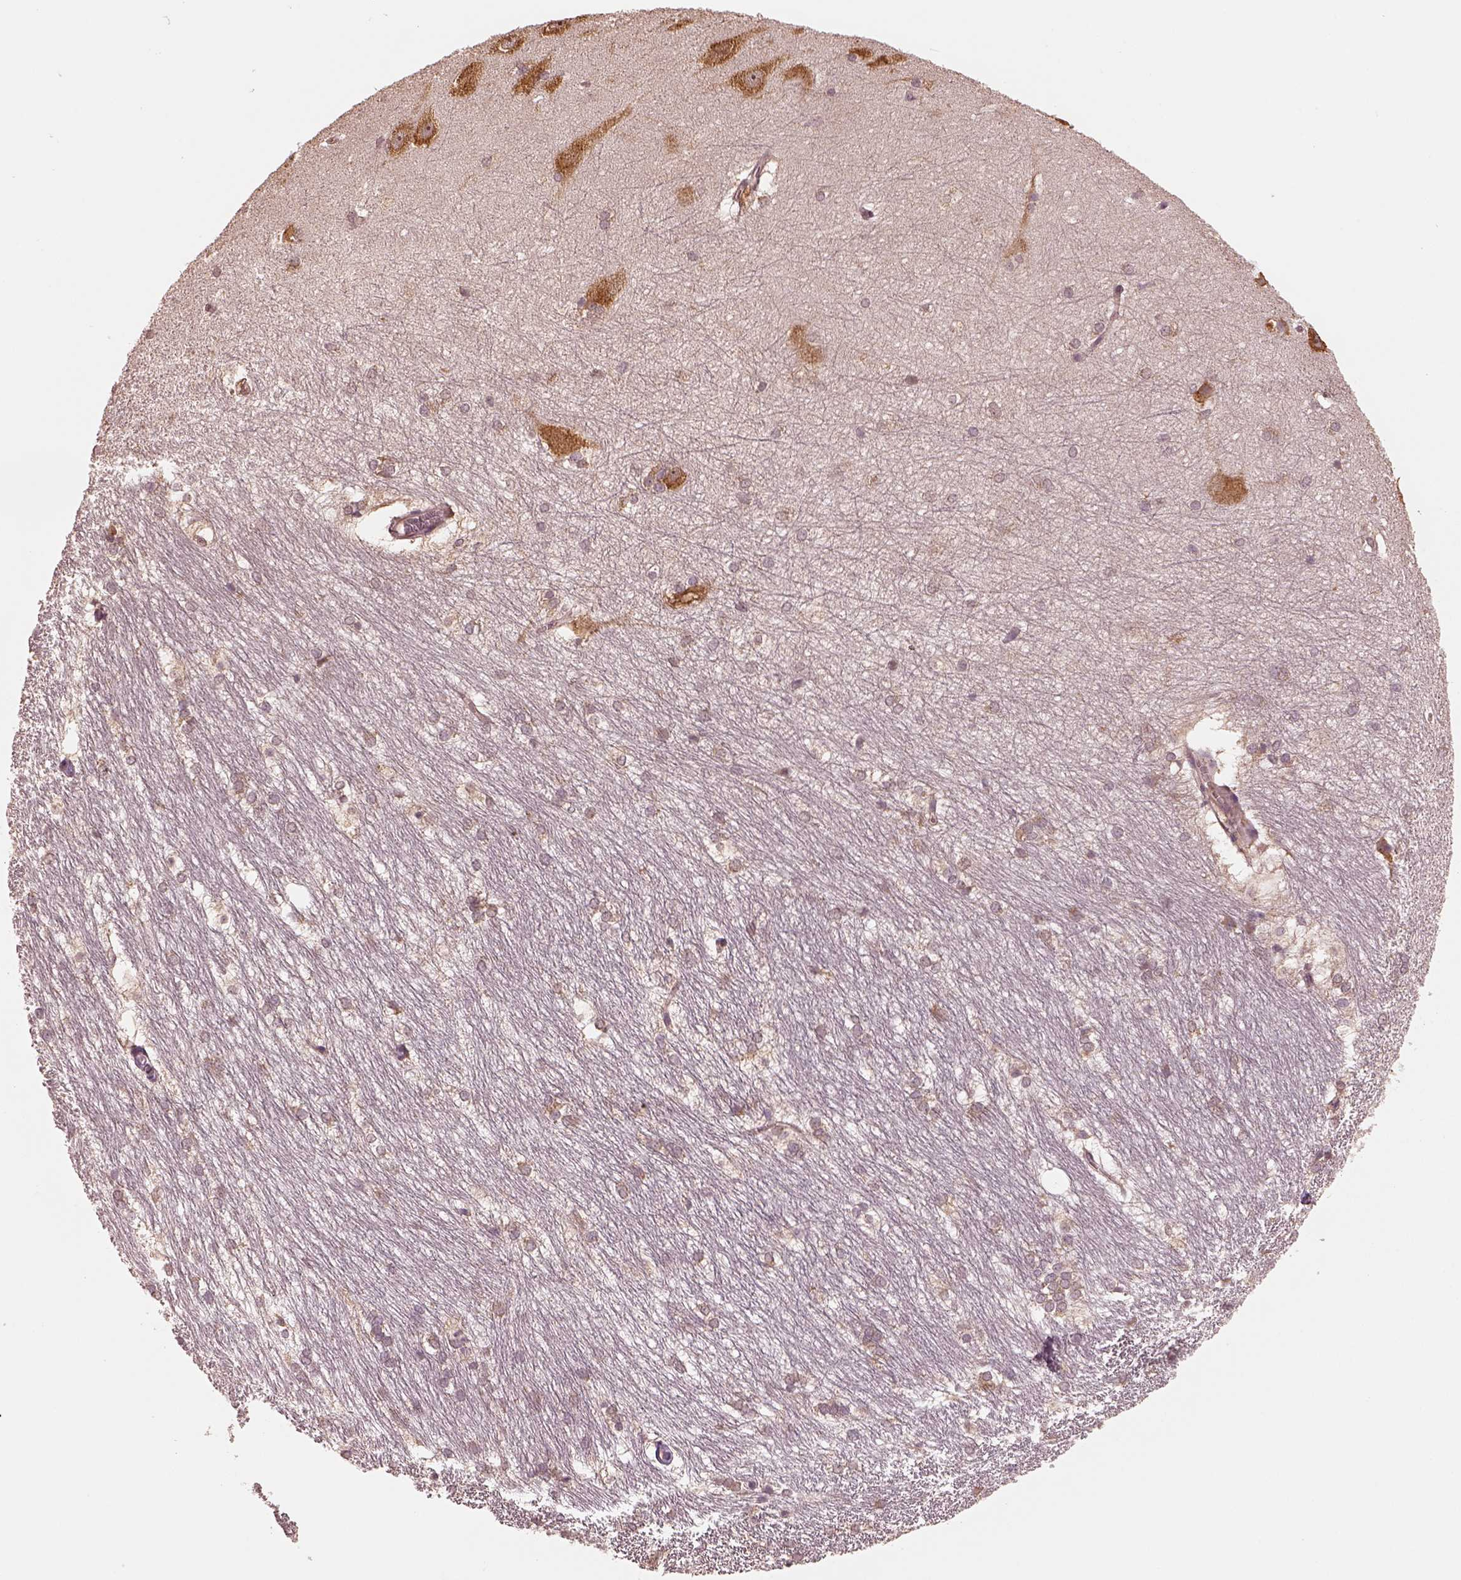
{"staining": {"intensity": "weak", "quantity": "25%-75%", "location": "cytoplasmic/membranous"}, "tissue": "hippocampus", "cell_type": "Glial cells", "image_type": "normal", "snomed": [{"axis": "morphology", "description": "Normal tissue, NOS"}, {"axis": "topography", "description": "Cerebral cortex"}, {"axis": "topography", "description": "Hippocampus"}], "caption": "Immunohistochemical staining of normal human hippocampus displays 25%-75% levels of weak cytoplasmic/membranous protein positivity in about 25%-75% of glial cells. The staining was performed using DAB to visualize the protein expression in brown, while the nuclei were stained in blue with hematoxylin (Magnification: 20x).", "gene": "RPS5", "patient": {"sex": "female", "age": 19}}